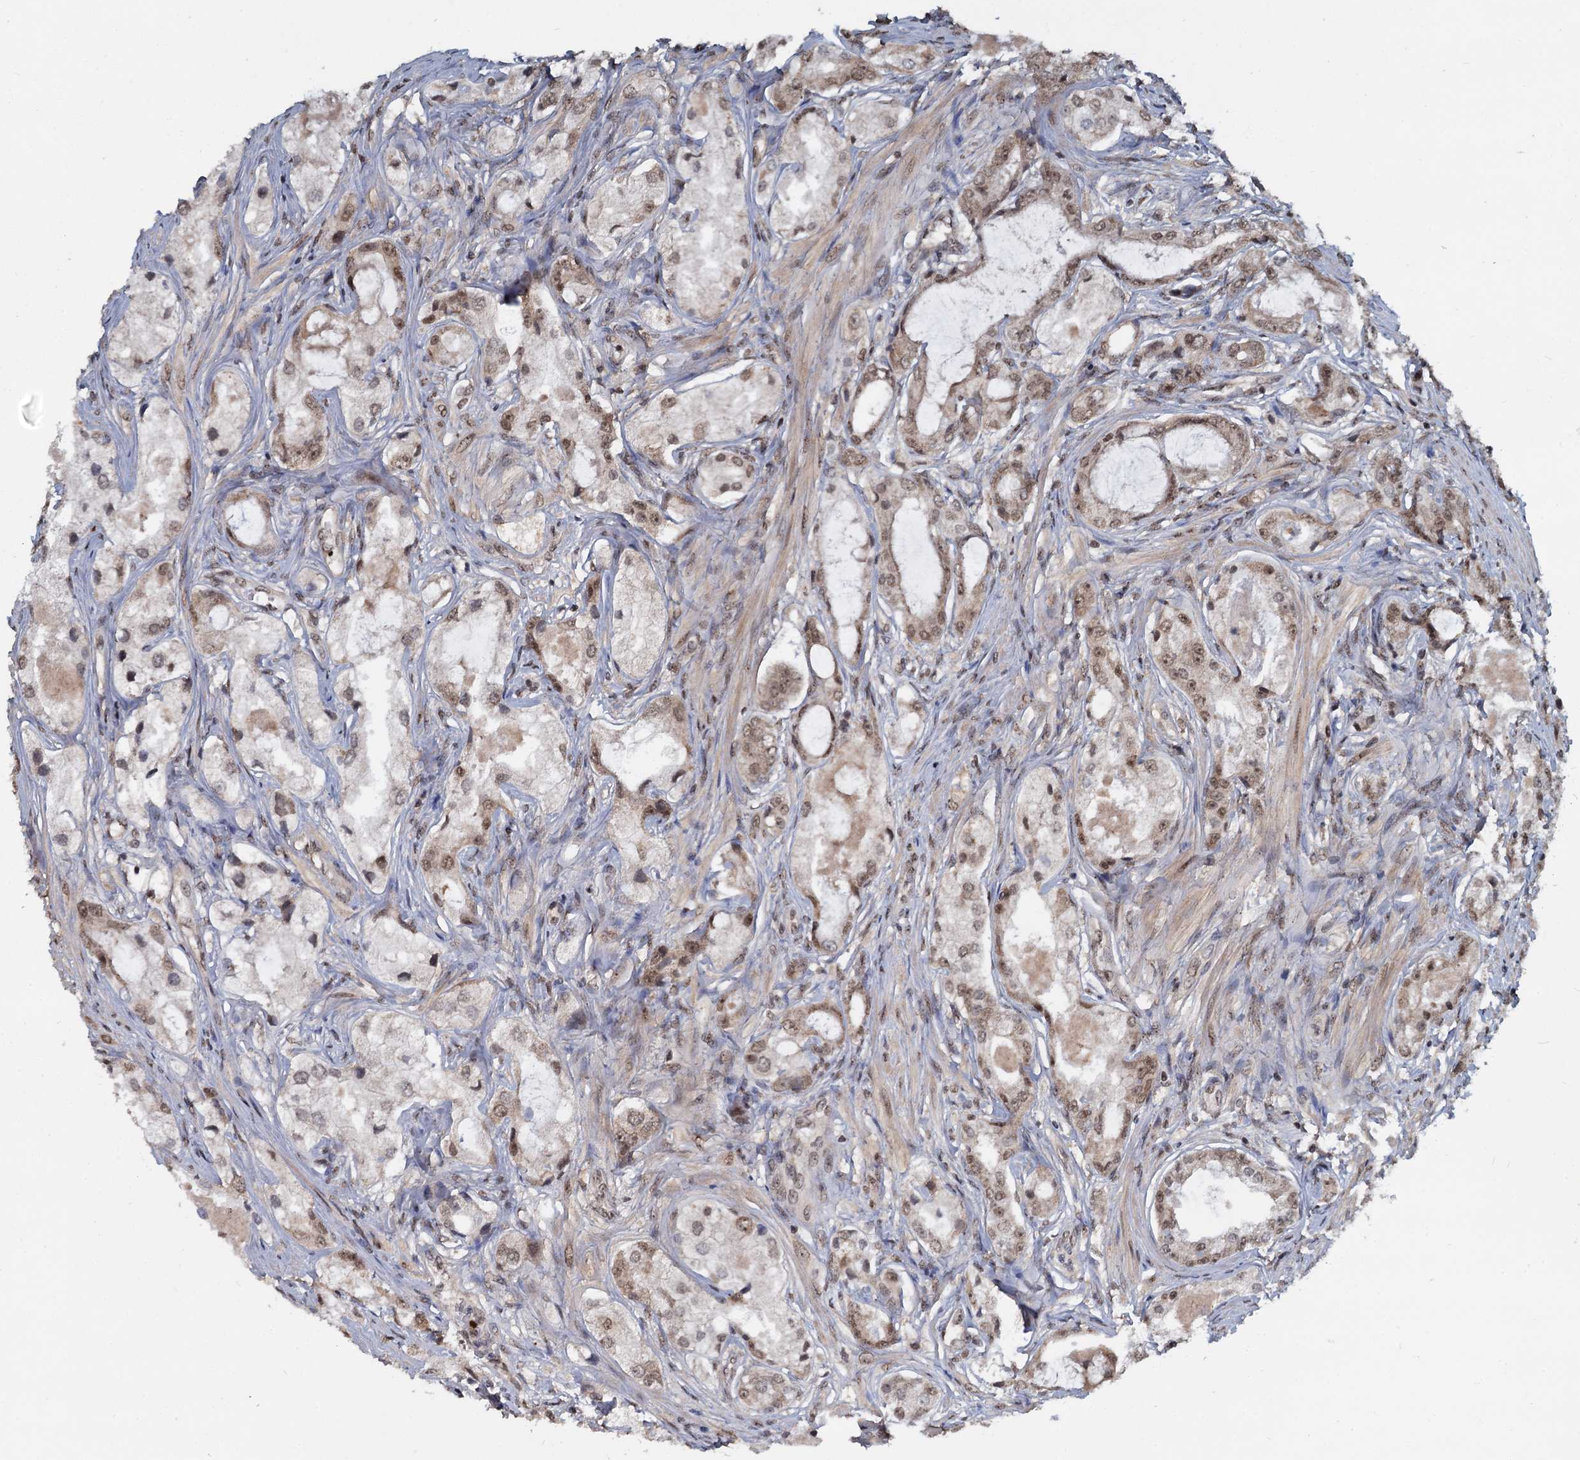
{"staining": {"intensity": "moderate", "quantity": "25%-75%", "location": "nuclear"}, "tissue": "prostate cancer", "cell_type": "Tumor cells", "image_type": "cancer", "snomed": [{"axis": "morphology", "description": "Adenocarcinoma, Low grade"}, {"axis": "topography", "description": "Prostate"}], "caption": "Immunohistochemical staining of human prostate cancer (adenocarcinoma (low-grade)) shows moderate nuclear protein positivity in approximately 25%-75% of tumor cells. (IHC, brightfield microscopy, high magnification).", "gene": "FAM216B", "patient": {"sex": "male", "age": 68}}